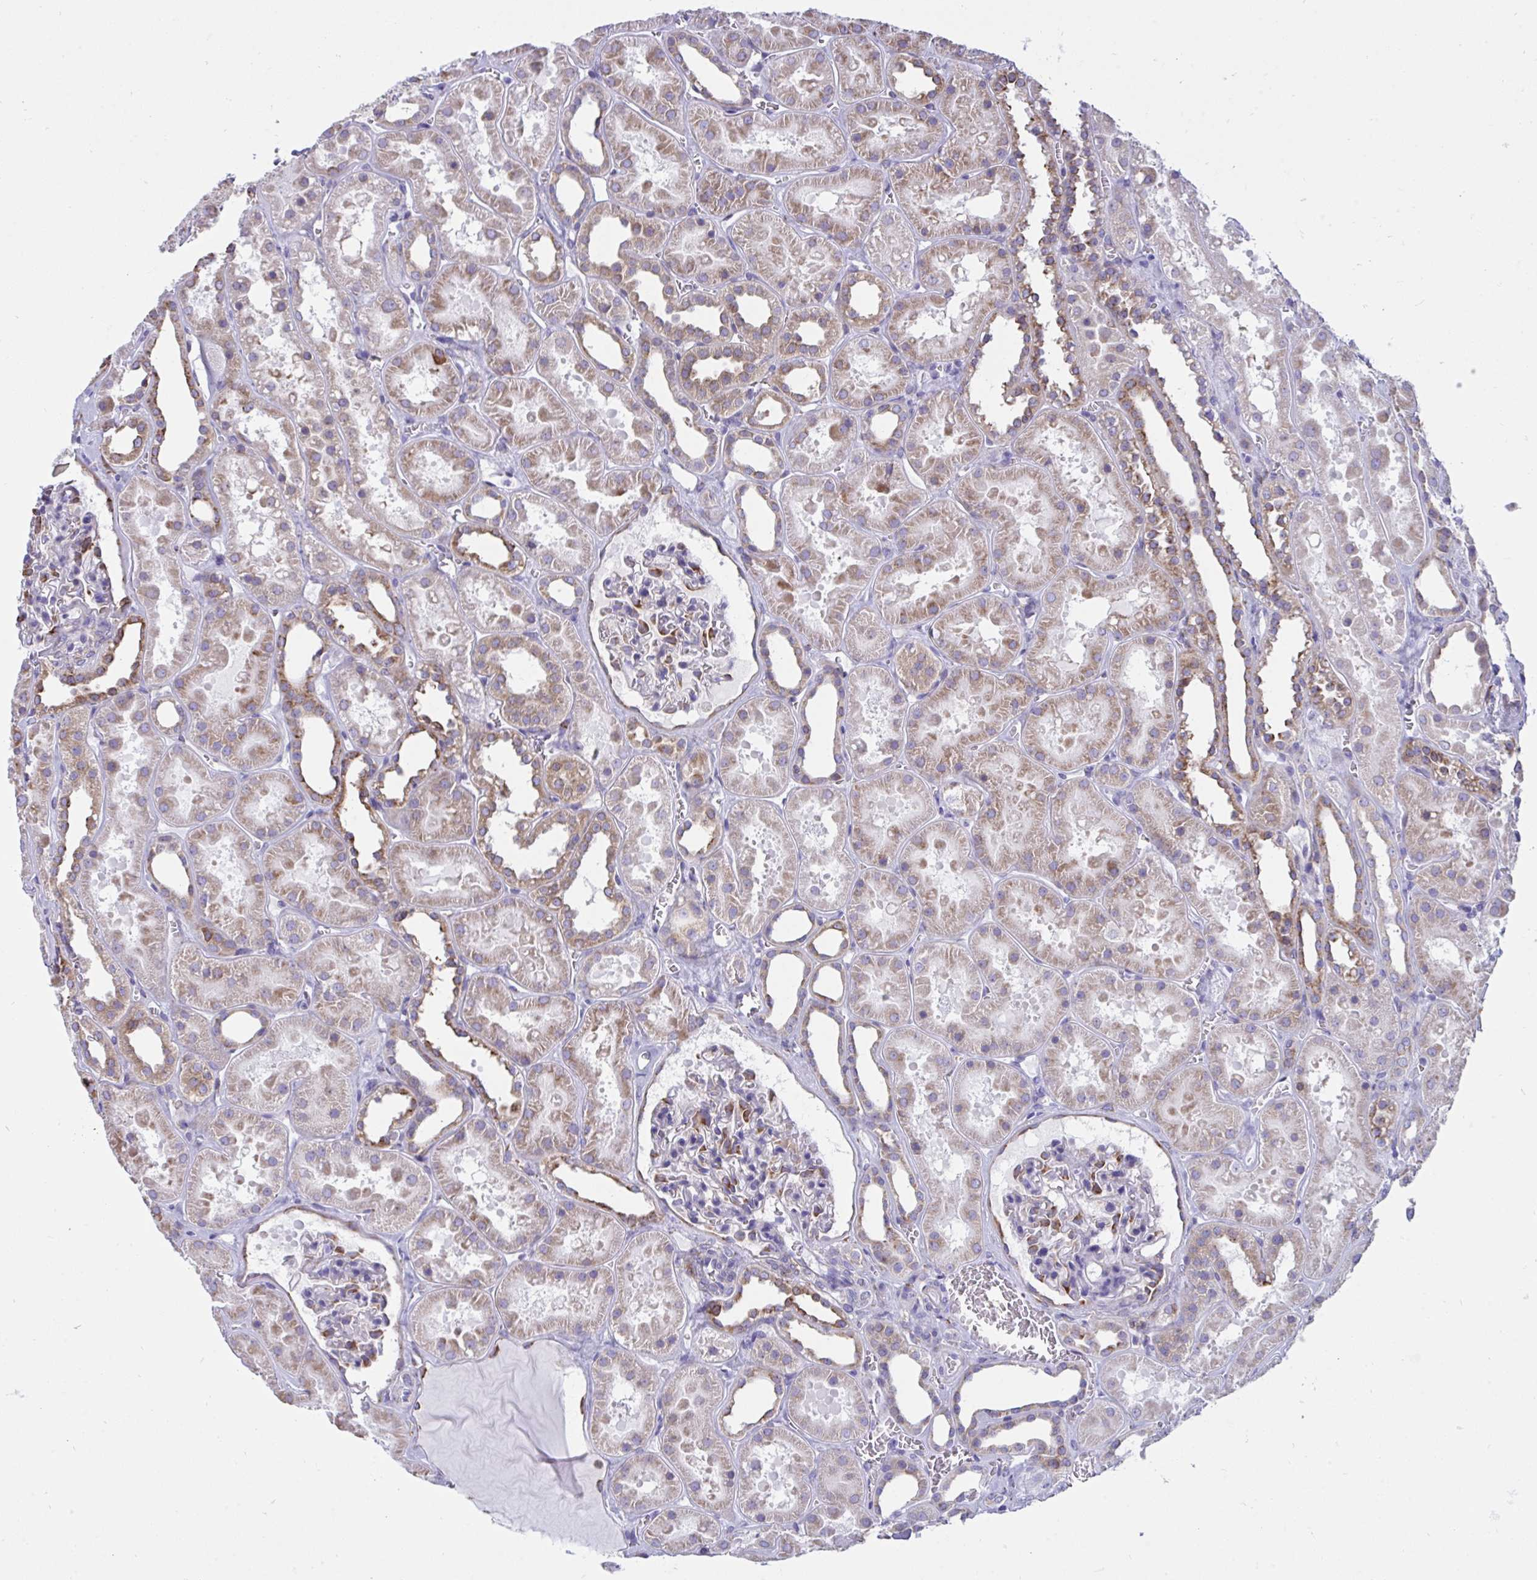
{"staining": {"intensity": "moderate", "quantity": "<25%", "location": "cytoplasmic/membranous"}, "tissue": "kidney", "cell_type": "Cells in glomeruli", "image_type": "normal", "snomed": [{"axis": "morphology", "description": "Normal tissue, NOS"}, {"axis": "topography", "description": "Kidney"}], "caption": "Immunohistochemistry staining of unremarkable kidney, which exhibits low levels of moderate cytoplasmic/membranous staining in approximately <25% of cells in glomeruli indicating moderate cytoplasmic/membranous protein positivity. The staining was performed using DAB (3,3'-diaminobenzidine) (brown) for protein detection and nuclei were counterstained in hematoxylin (blue).", "gene": "ASPH", "patient": {"sex": "female", "age": 41}}